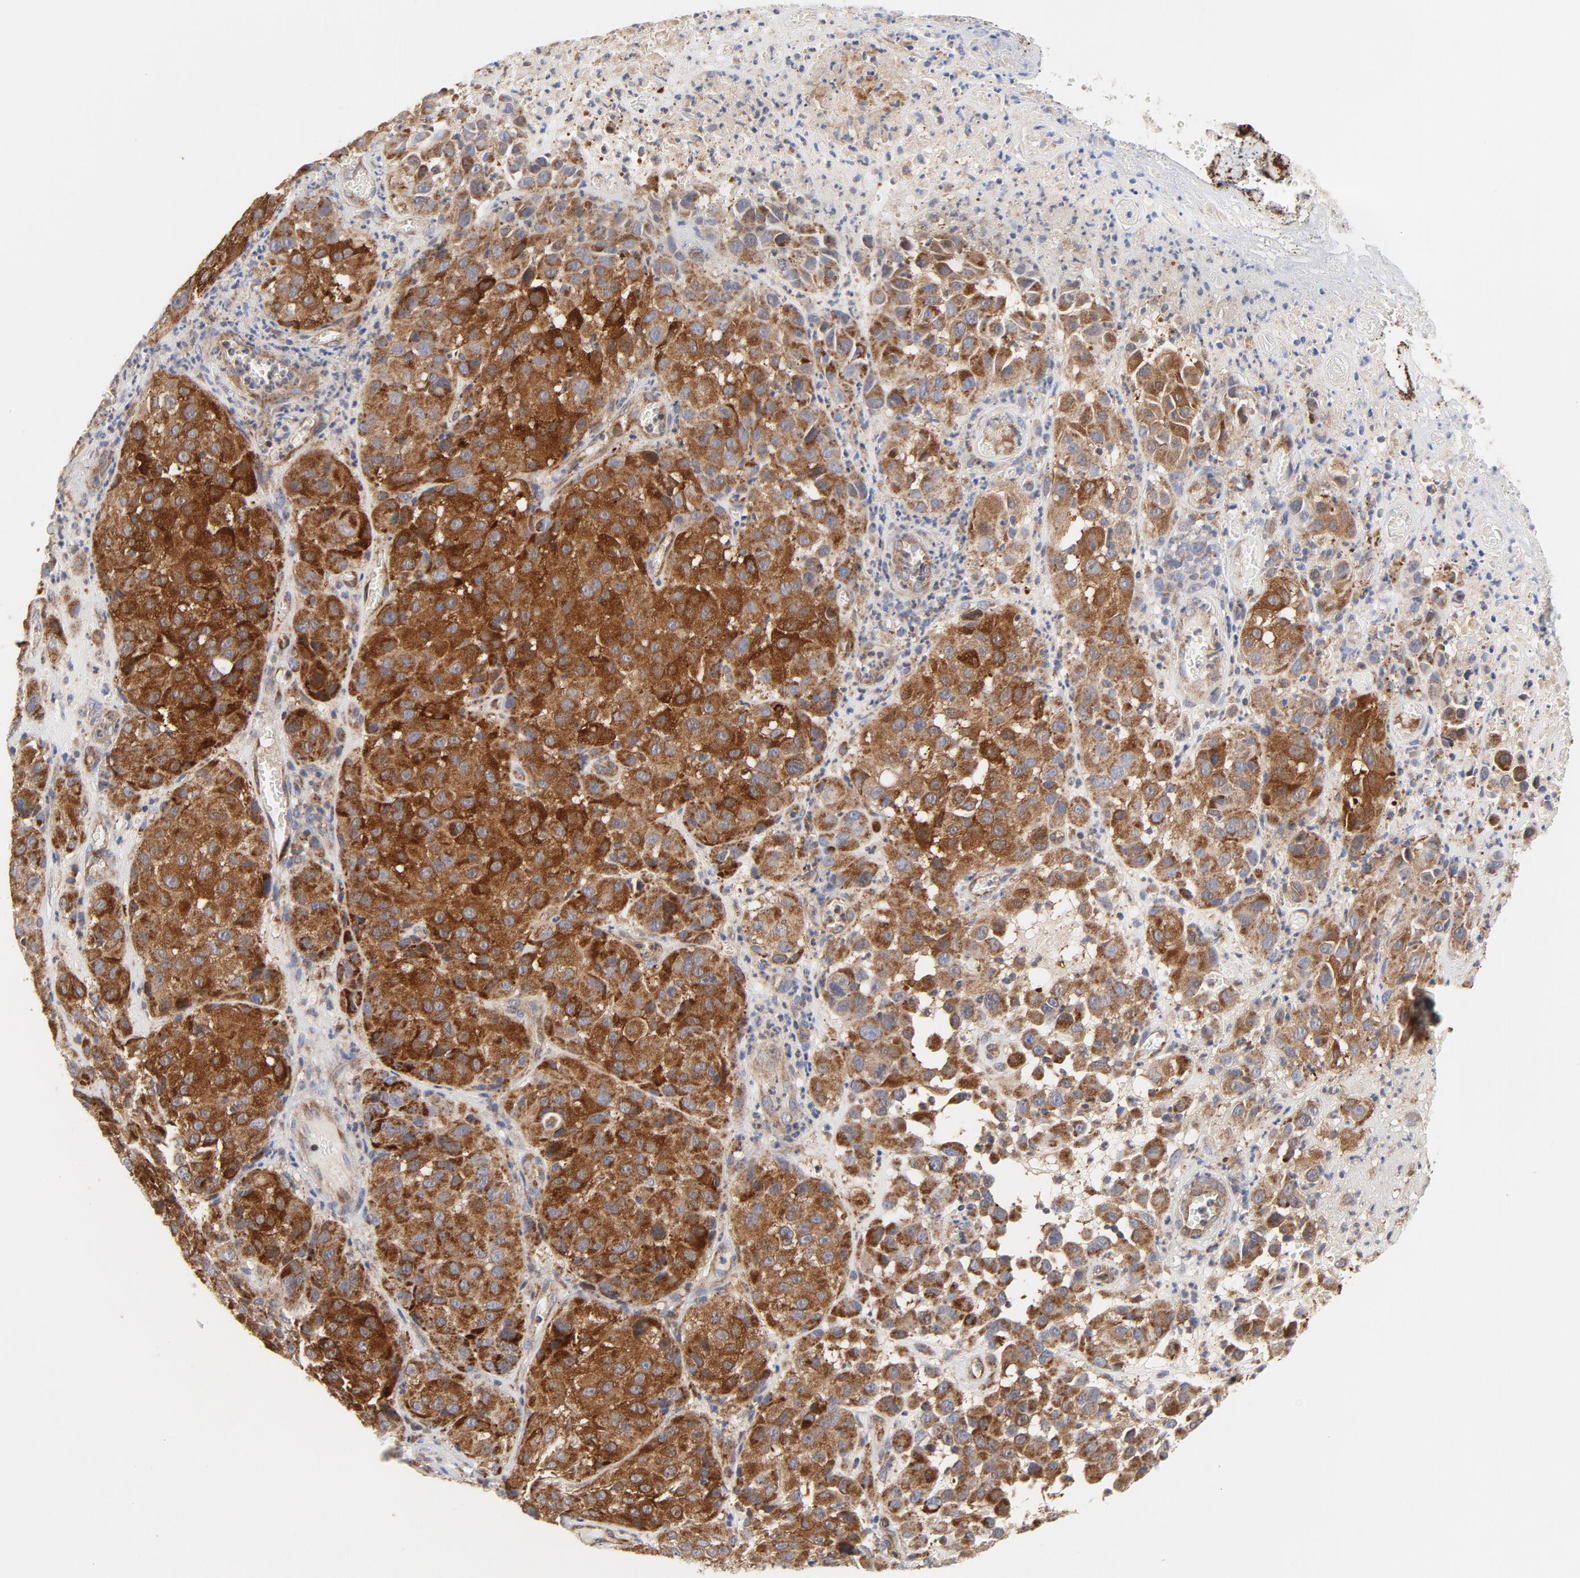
{"staining": {"intensity": "strong", "quantity": ">75%", "location": "cytoplasmic/membranous"}, "tissue": "melanoma", "cell_type": "Tumor cells", "image_type": "cancer", "snomed": [{"axis": "morphology", "description": "Malignant melanoma, NOS"}, {"axis": "topography", "description": "Skin"}], "caption": "Immunohistochemistry (DAB (3,3'-diaminobenzidine)) staining of human malignant melanoma displays strong cytoplasmic/membranous protein positivity in about >75% of tumor cells.", "gene": "RAPGEF4", "patient": {"sex": "female", "age": 21}}